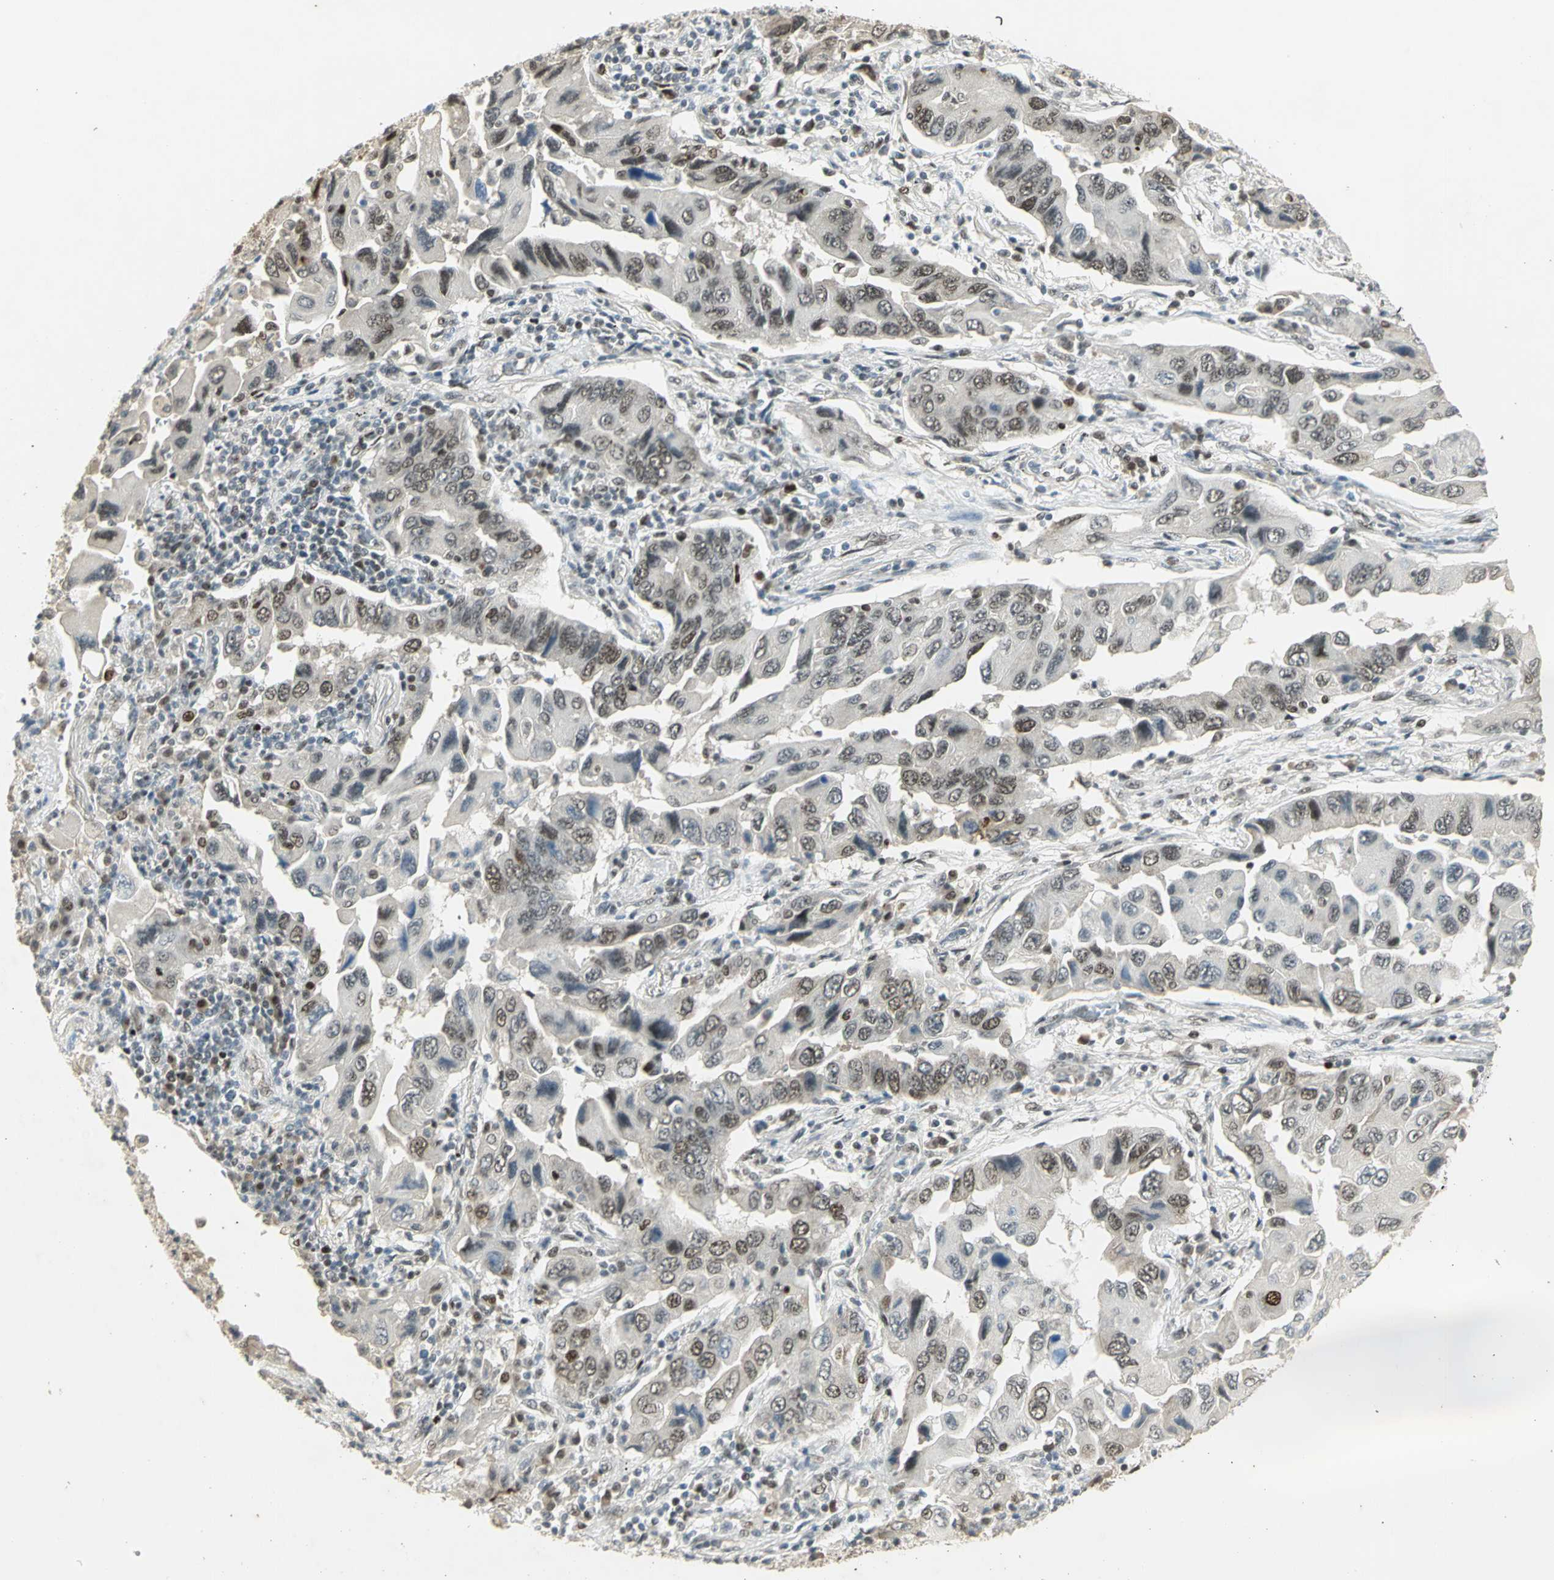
{"staining": {"intensity": "strong", "quantity": ">75%", "location": "nuclear"}, "tissue": "lung cancer", "cell_type": "Tumor cells", "image_type": "cancer", "snomed": [{"axis": "morphology", "description": "Adenocarcinoma, NOS"}, {"axis": "topography", "description": "Lung"}], "caption": "This micrograph displays immunohistochemistry staining of lung adenocarcinoma, with high strong nuclear expression in approximately >75% of tumor cells.", "gene": "AK6", "patient": {"sex": "female", "age": 65}}